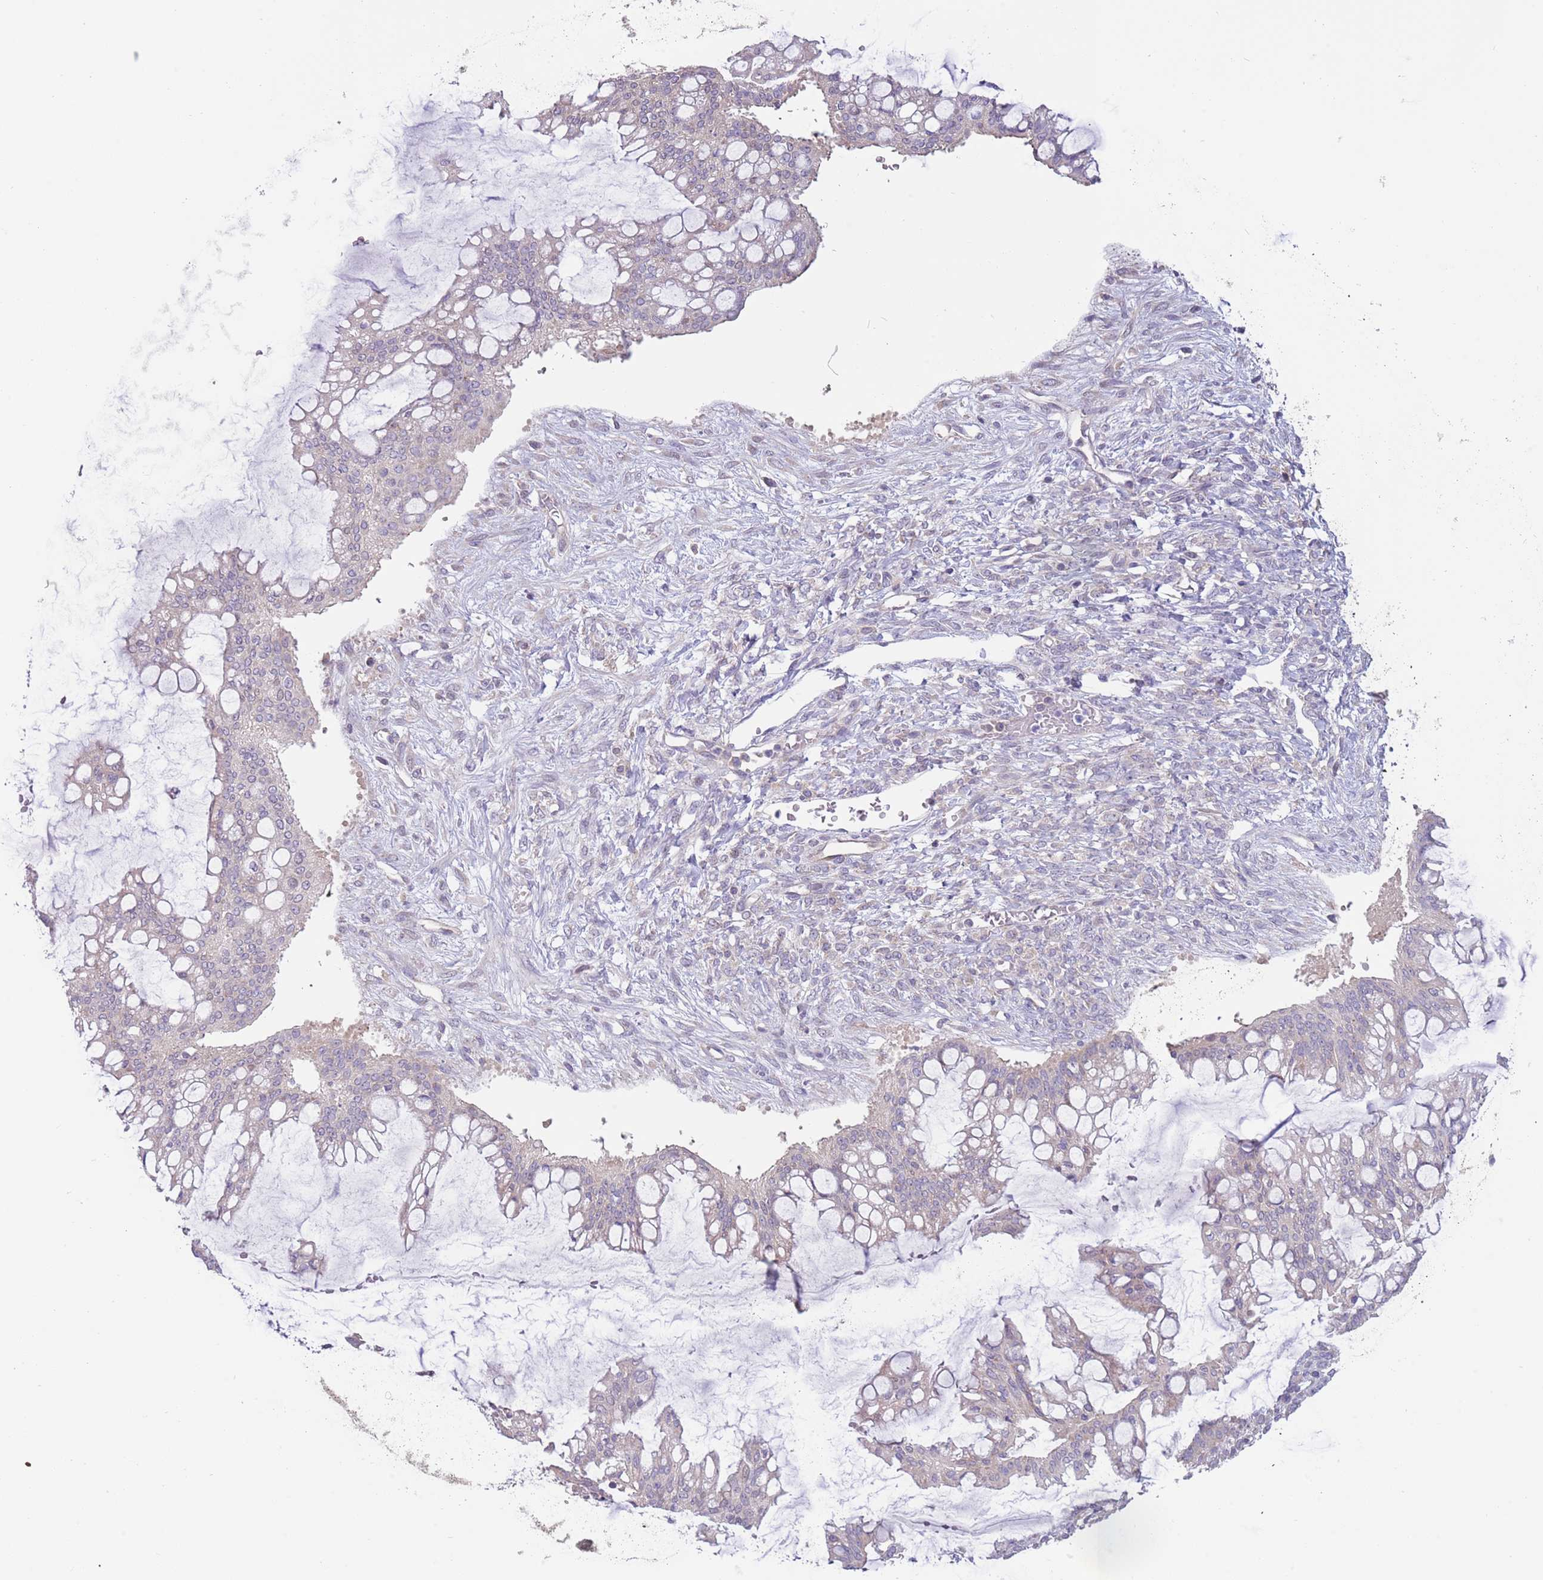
{"staining": {"intensity": "negative", "quantity": "none", "location": "none"}, "tissue": "ovarian cancer", "cell_type": "Tumor cells", "image_type": "cancer", "snomed": [{"axis": "morphology", "description": "Cystadenocarcinoma, mucinous, NOS"}, {"axis": "topography", "description": "Ovary"}], "caption": "A histopathology image of mucinous cystadenocarcinoma (ovarian) stained for a protein exhibits no brown staining in tumor cells. (Brightfield microscopy of DAB immunohistochemistry at high magnification).", "gene": "CABYR", "patient": {"sex": "female", "age": 73}}